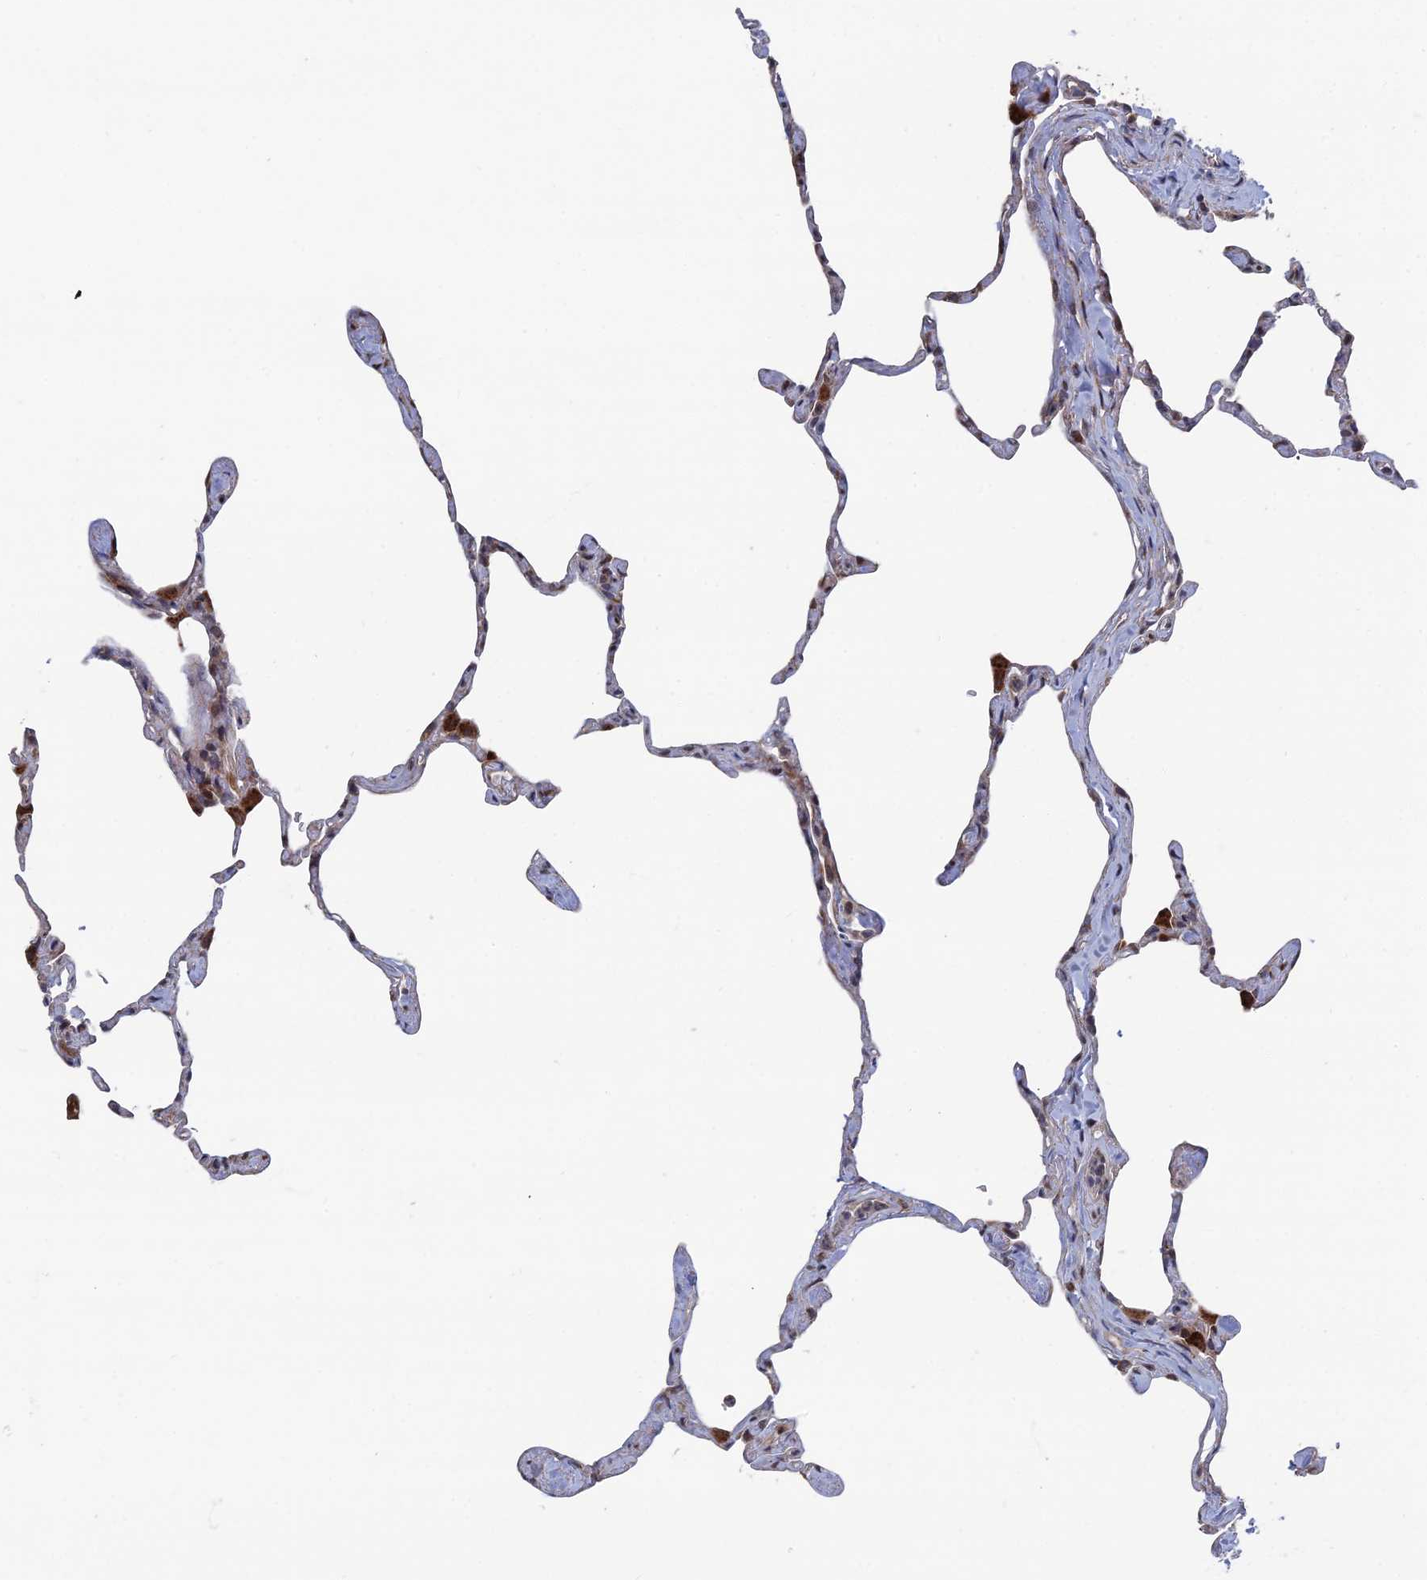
{"staining": {"intensity": "negative", "quantity": "none", "location": "none"}, "tissue": "lung", "cell_type": "Alveolar cells", "image_type": "normal", "snomed": [{"axis": "morphology", "description": "Normal tissue, NOS"}, {"axis": "topography", "description": "Lung"}], "caption": "This is an IHC micrograph of benign lung. There is no expression in alveolar cells.", "gene": "GTF2IRD1", "patient": {"sex": "male", "age": 65}}